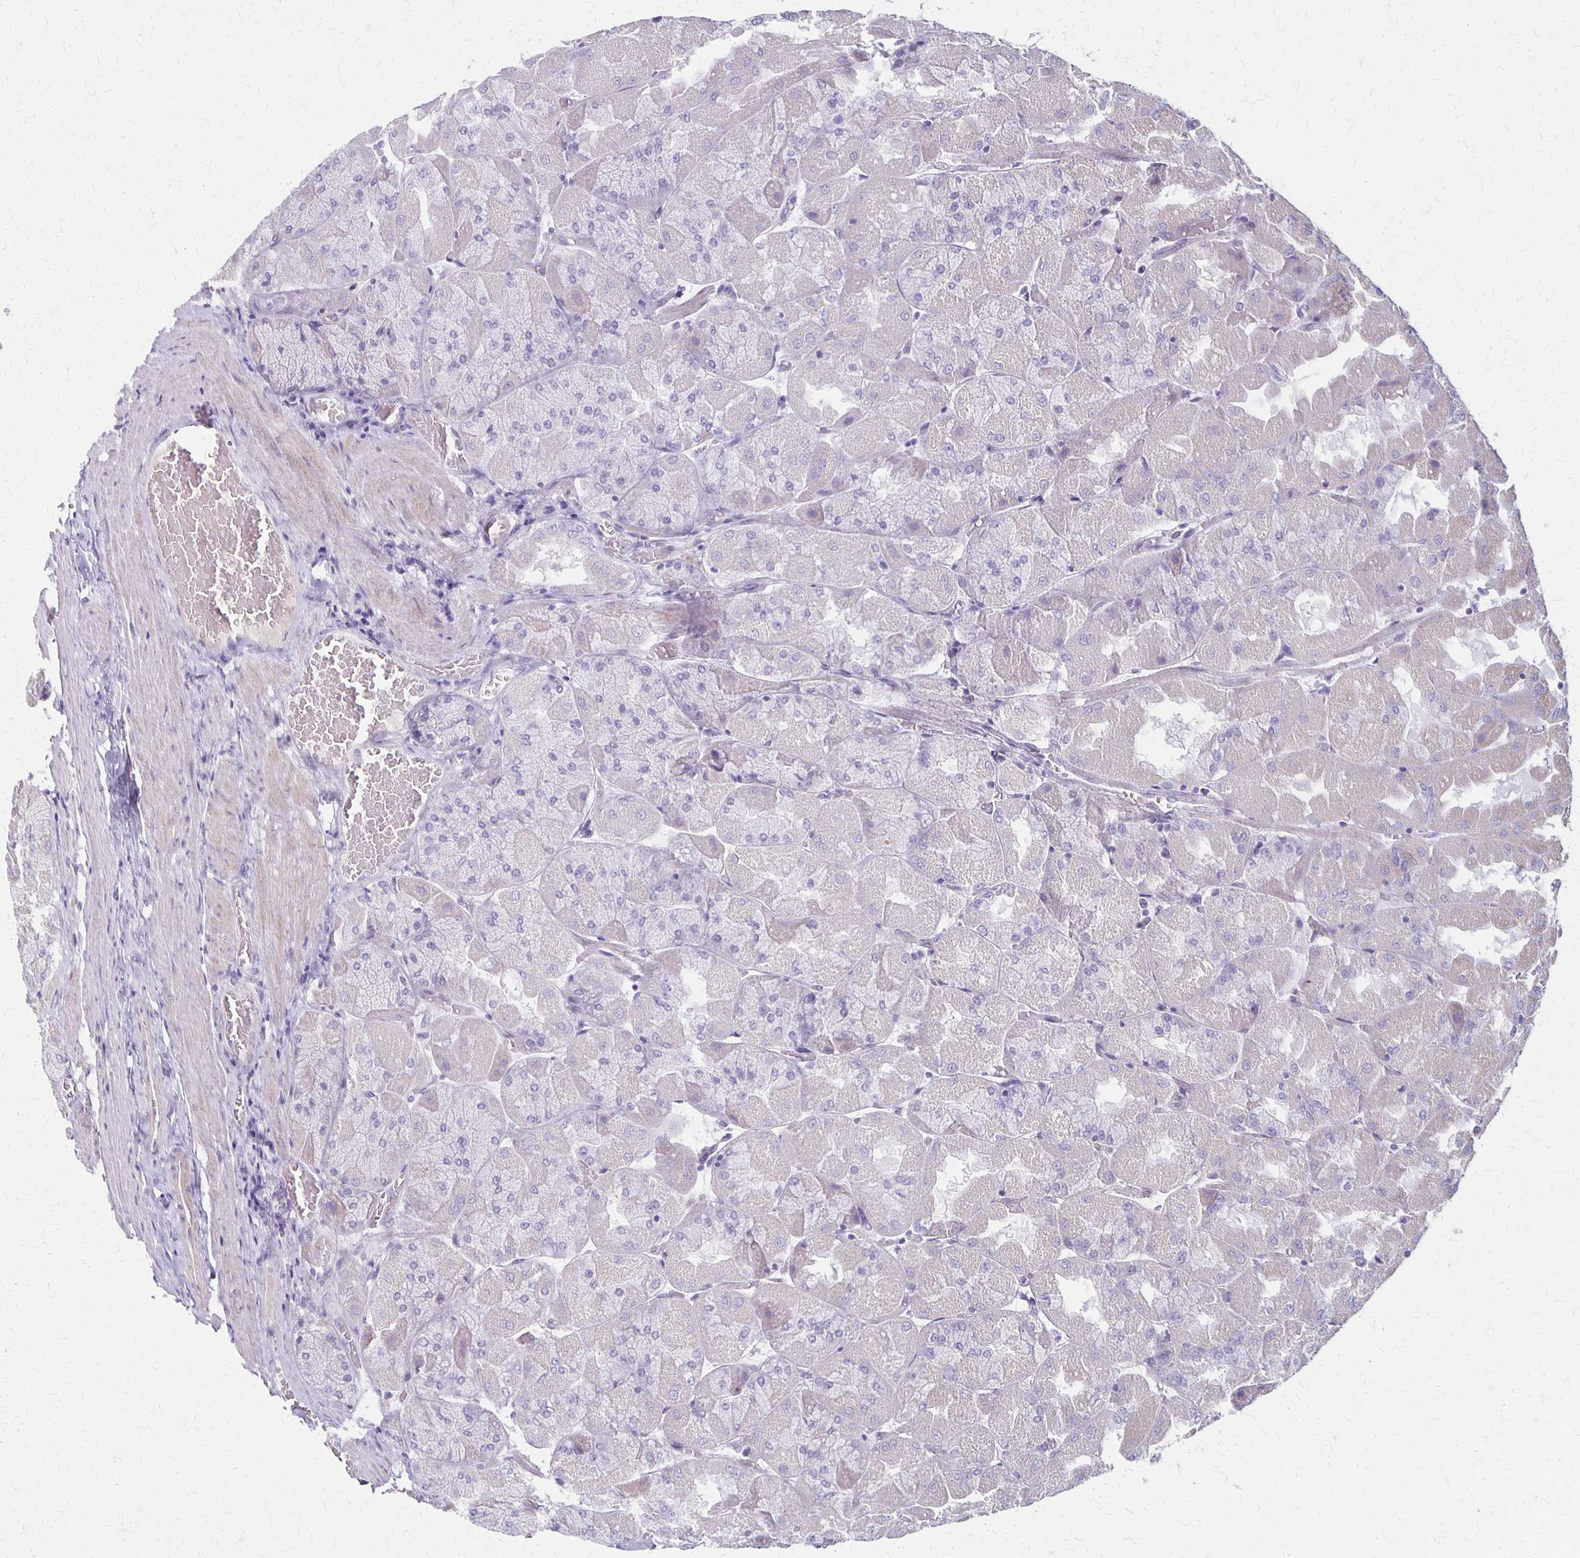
{"staining": {"intensity": "negative", "quantity": "none", "location": "none"}, "tissue": "stomach", "cell_type": "Glandular cells", "image_type": "normal", "snomed": [{"axis": "morphology", "description": "Normal tissue, NOS"}, {"axis": "topography", "description": "Stomach"}], "caption": "A histopathology image of stomach stained for a protein reveals no brown staining in glandular cells.", "gene": "HOMER1", "patient": {"sex": "female", "age": 61}}